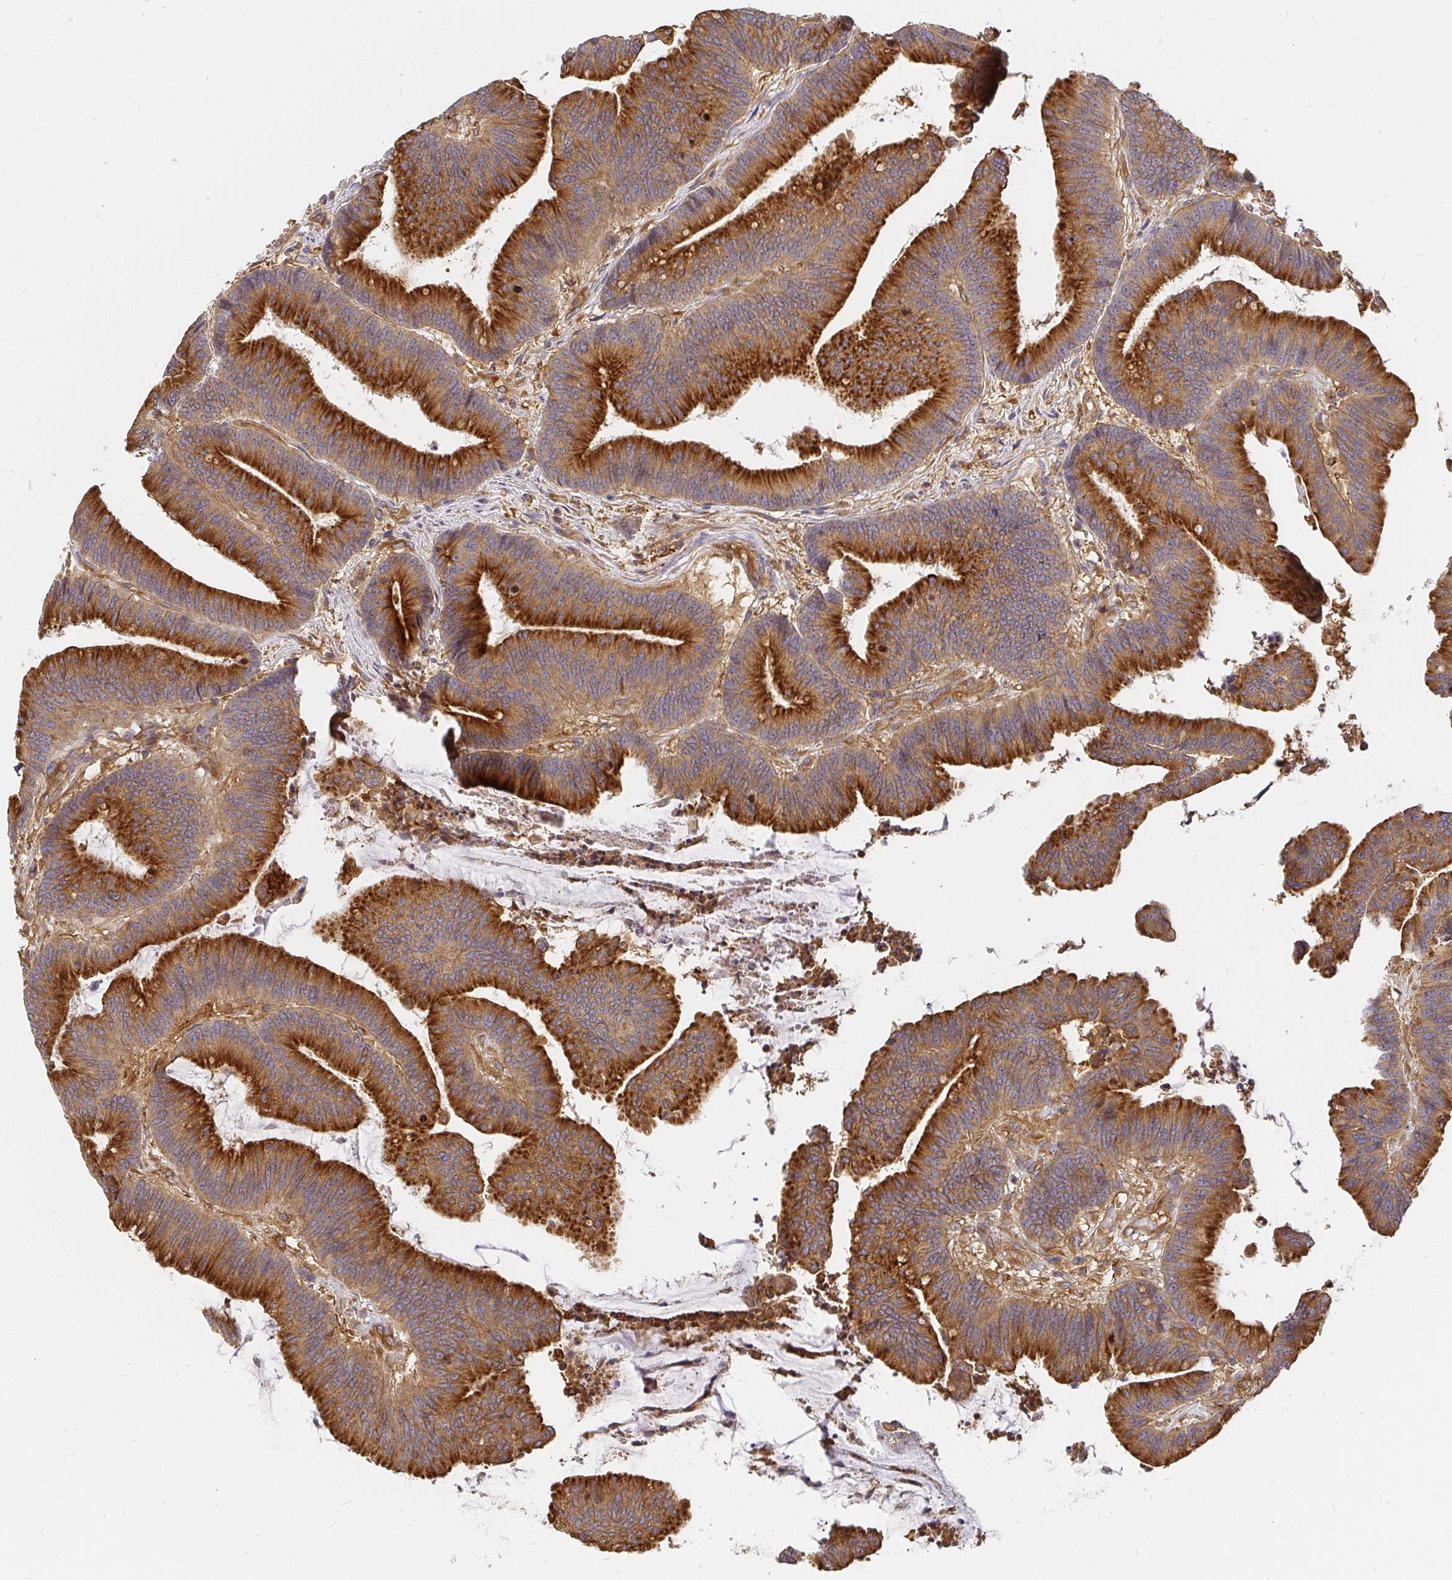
{"staining": {"intensity": "strong", "quantity": ">75%", "location": "cytoplasmic/membranous"}, "tissue": "colorectal cancer", "cell_type": "Tumor cells", "image_type": "cancer", "snomed": [{"axis": "morphology", "description": "Adenocarcinoma, NOS"}, {"axis": "topography", "description": "Colon"}], "caption": "Colorectal cancer (adenocarcinoma) tissue demonstrates strong cytoplasmic/membranous staining in approximately >75% of tumor cells", "gene": "KIF5B", "patient": {"sex": "female", "age": 78}}